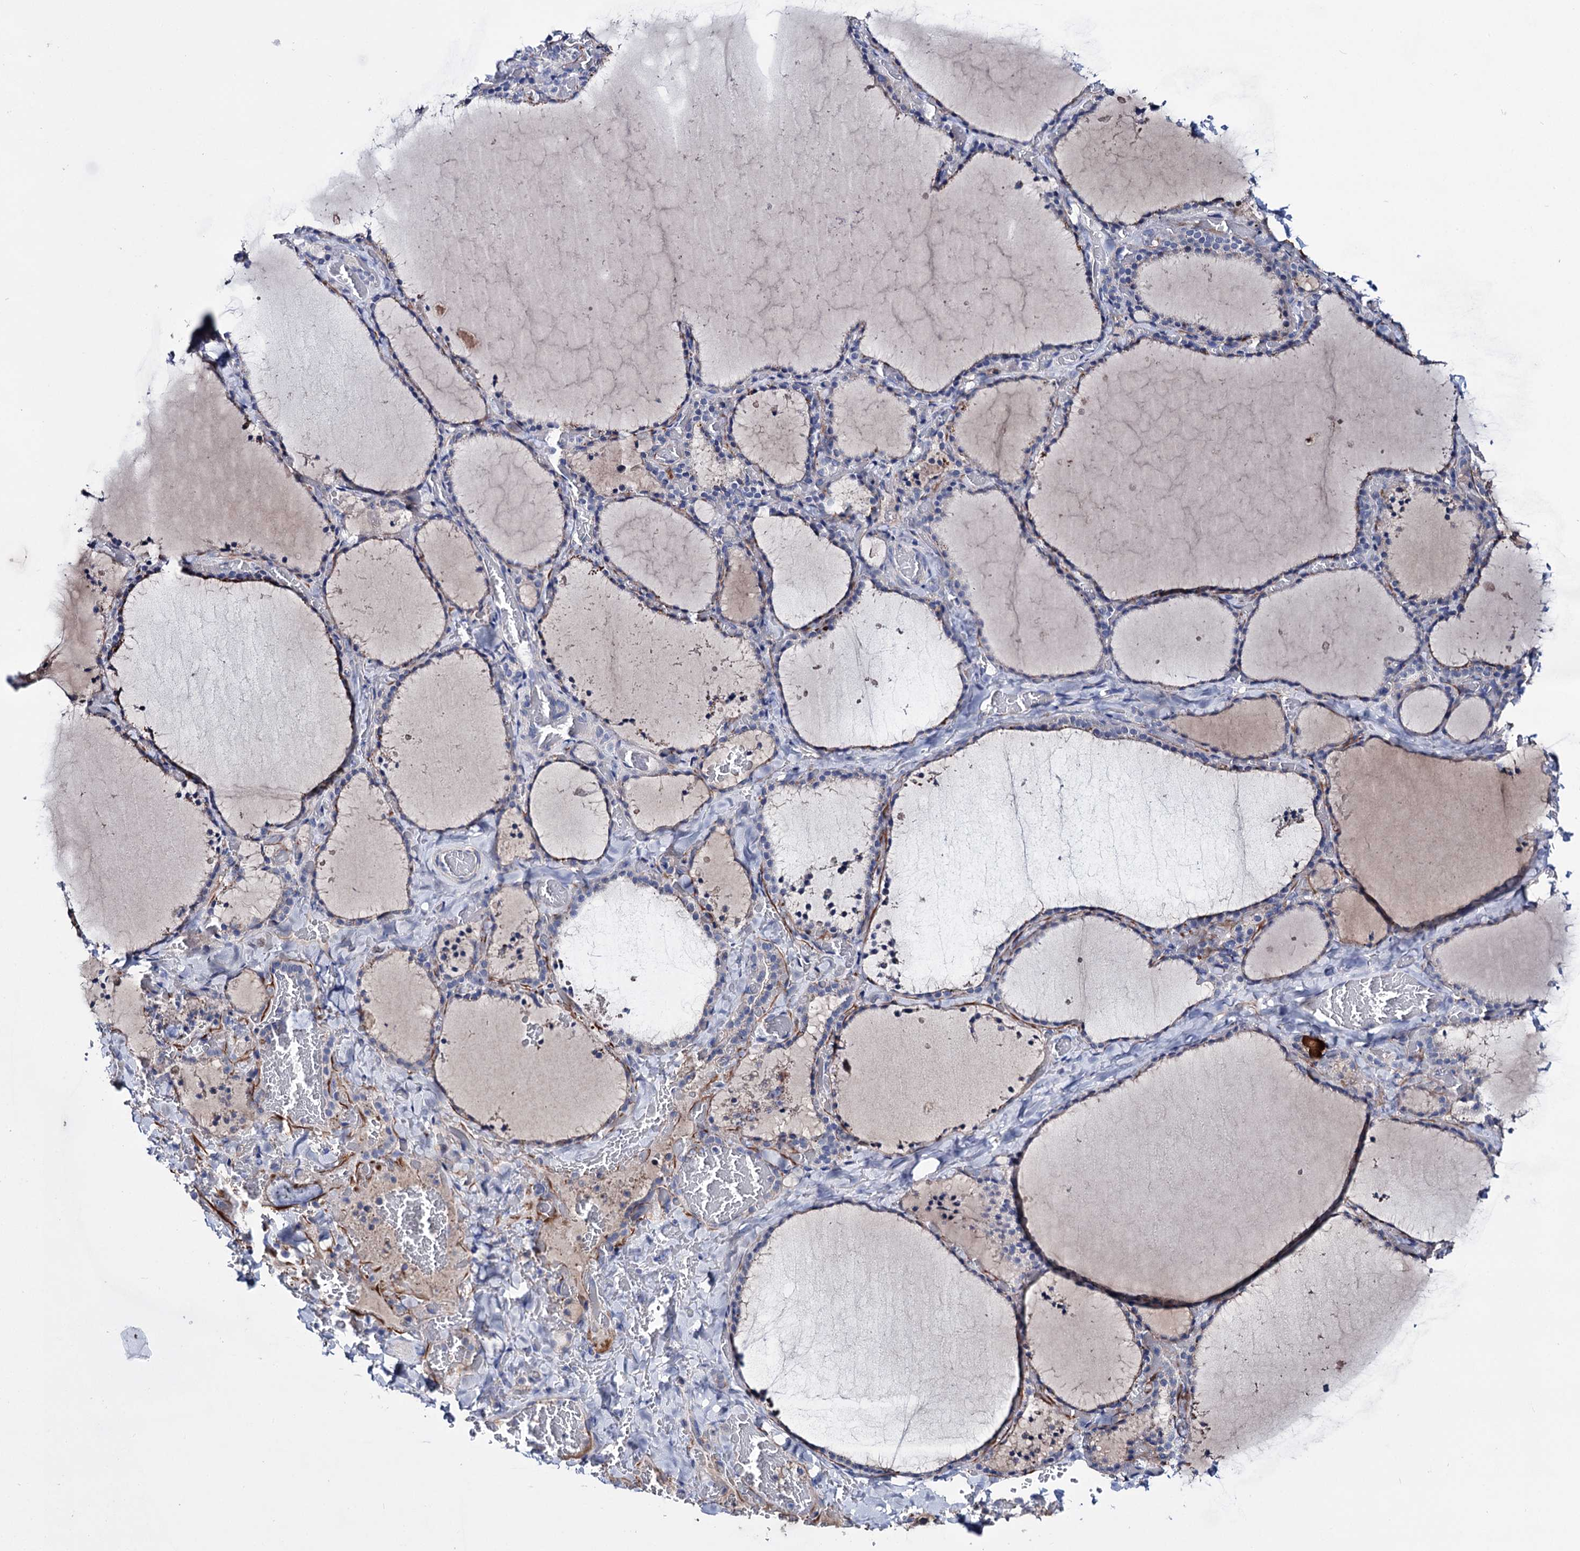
{"staining": {"intensity": "negative", "quantity": "none", "location": "none"}, "tissue": "thyroid gland", "cell_type": "Glandular cells", "image_type": "normal", "snomed": [{"axis": "morphology", "description": "Normal tissue, NOS"}, {"axis": "topography", "description": "Thyroid gland"}], "caption": "Immunohistochemistry (IHC) photomicrograph of normal human thyroid gland stained for a protein (brown), which demonstrates no positivity in glandular cells. (Stains: DAB immunohistochemistry with hematoxylin counter stain, Microscopy: brightfield microscopy at high magnification).", "gene": "PPP1R32", "patient": {"sex": "female", "age": 22}}